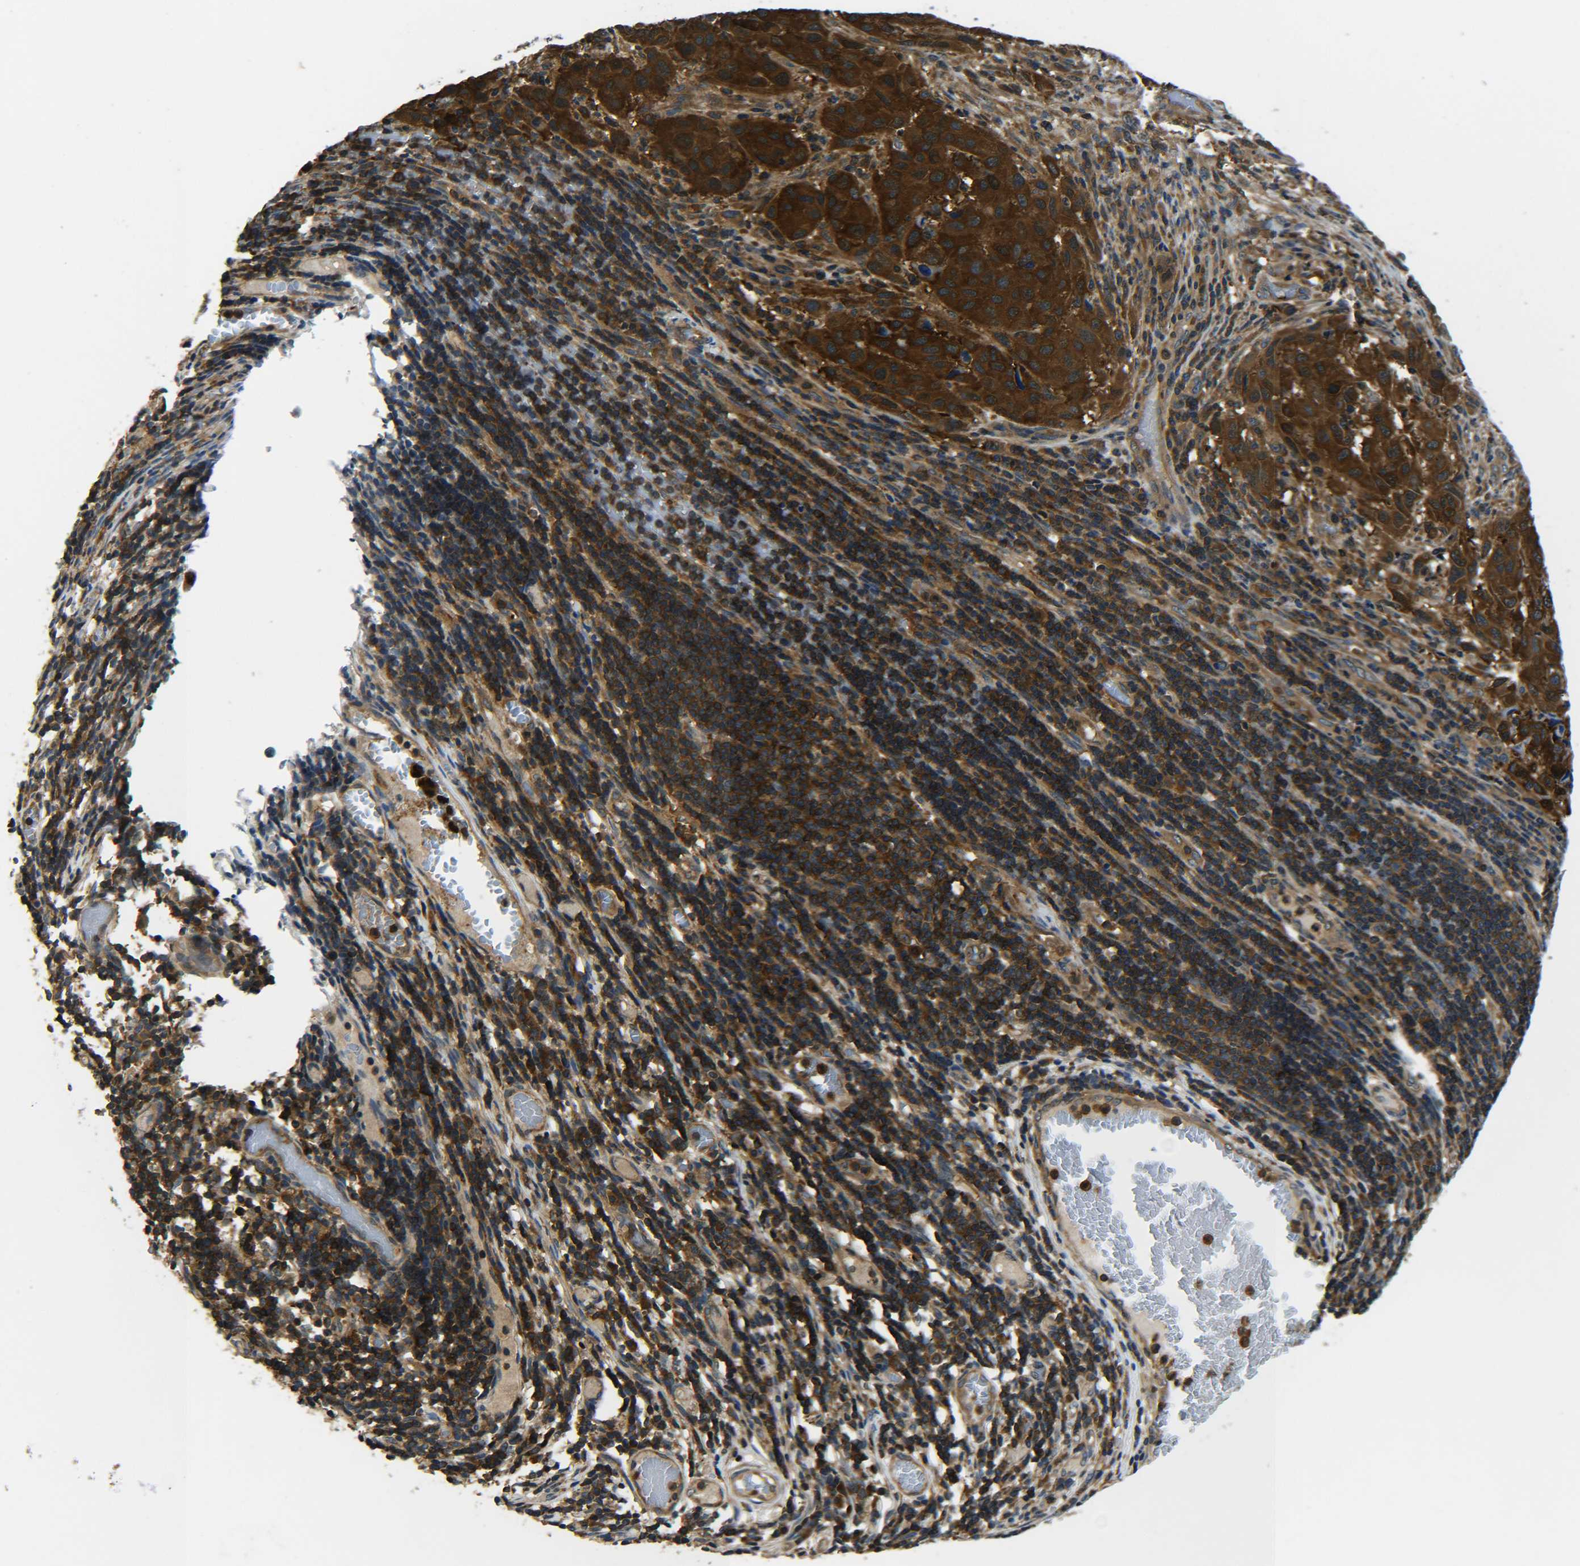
{"staining": {"intensity": "strong", "quantity": ">75%", "location": "cytoplasmic/membranous"}, "tissue": "melanoma", "cell_type": "Tumor cells", "image_type": "cancer", "snomed": [{"axis": "morphology", "description": "Malignant melanoma, Metastatic site"}, {"axis": "topography", "description": "Lymph node"}], "caption": "IHC image of human melanoma stained for a protein (brown), which demonstrates high levels of strong cytoplasmic/membranous staining in approximately >75% of tumor cells.", "gene": "PREB", "patient": {"sex": "male", "age": 61}}